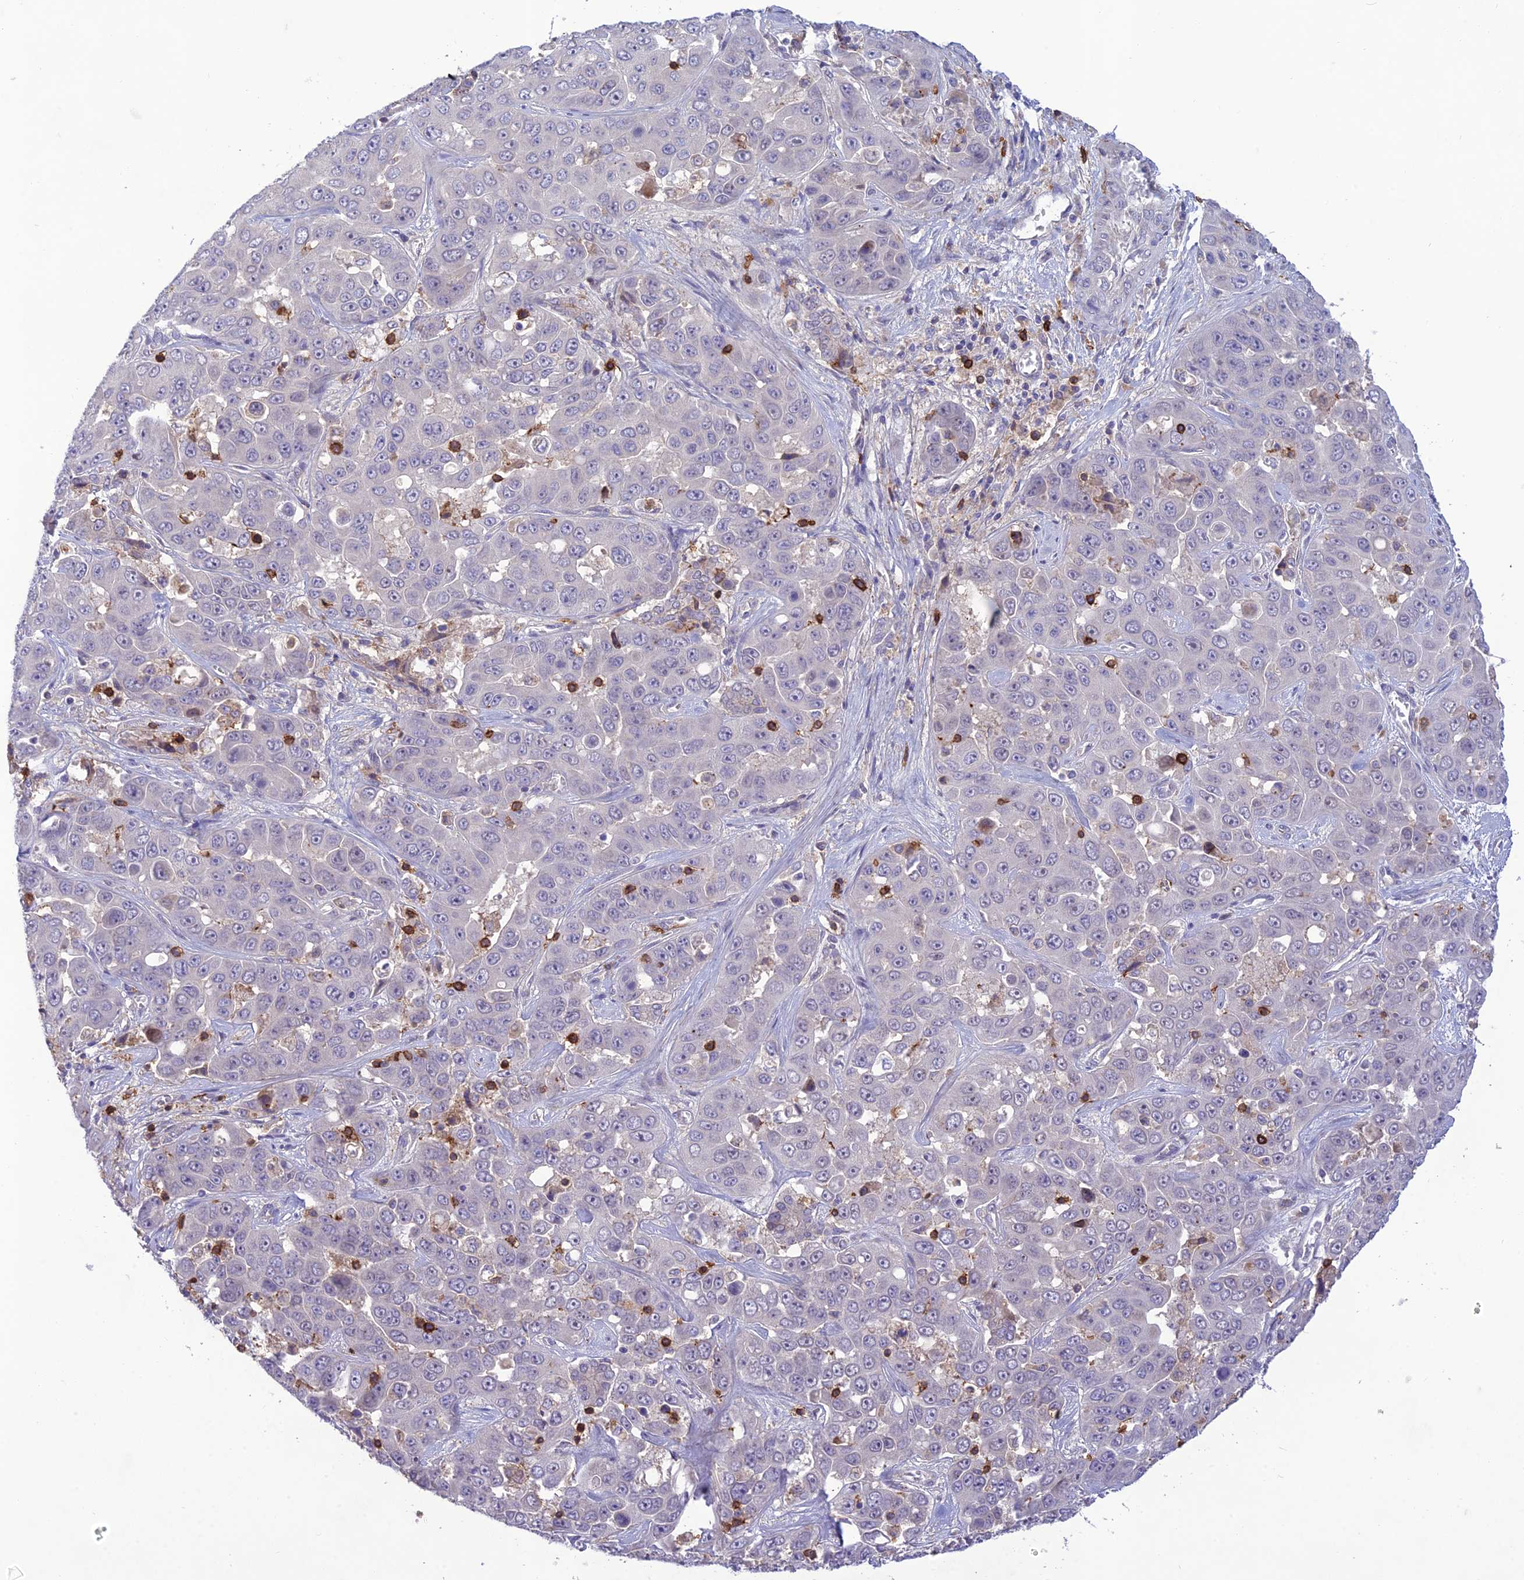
{"staining": {"intensity": "negative", "quantity": "none", "location": "none"}, "tissue": "liver cancer", "cell_type": "Tumor cells", "image_type": "cancer", "snomed": [{"axis": "morphology", "description": "Cholangiocarcinoma"}, {"axis": "topography", "description": "Liver"}], "caption": "Immunohistochemical staining of human liver cancer (cholangiocarcinoma) displays no significant staining in tumor cells.", "gene": "ITGAE", "patient": {"sex": "female", "age": 52}}